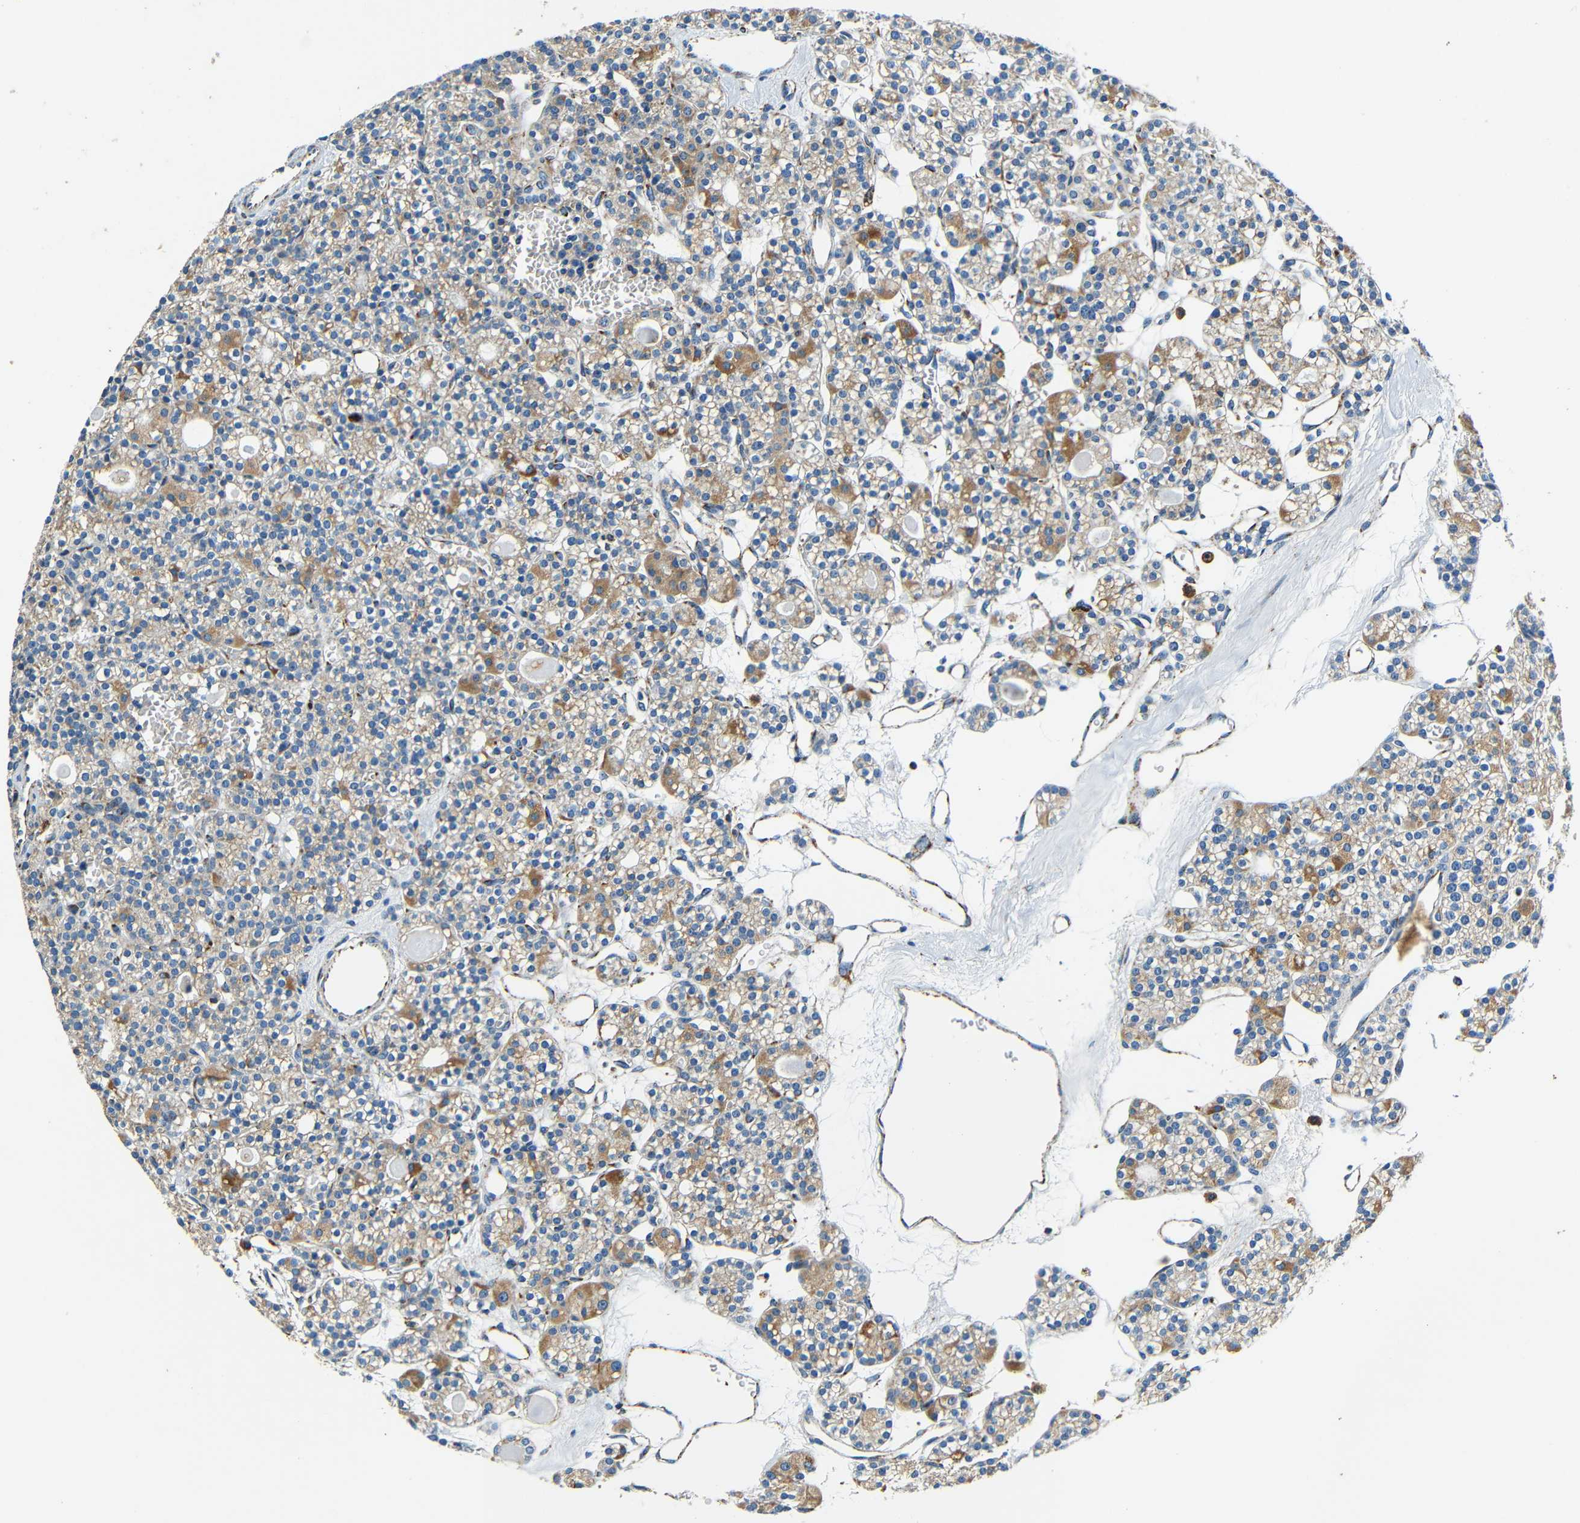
{"staining": {"intensity": "moderate", "quantity": "25%-75%", "location": "cytoplasmic/membranous"}, "tissue": "parathyroid gland", "cell_type": "Glandular cells", "image_type": "normal", "snomed": [{"axis": "morphology", "description": "Normal tissue, NOS"}, {"axis": "topography", "description": "Parathyroid gland"}], "caption": "Protein staining by immunohistochemistry (IHC) shows moderate cytoplasmic/membranous expression in about 25%-75% of glandular cells in benign parathyroid gland.", "gene": "GALNT18", "patient": {"sex": "female", "age": 64}}